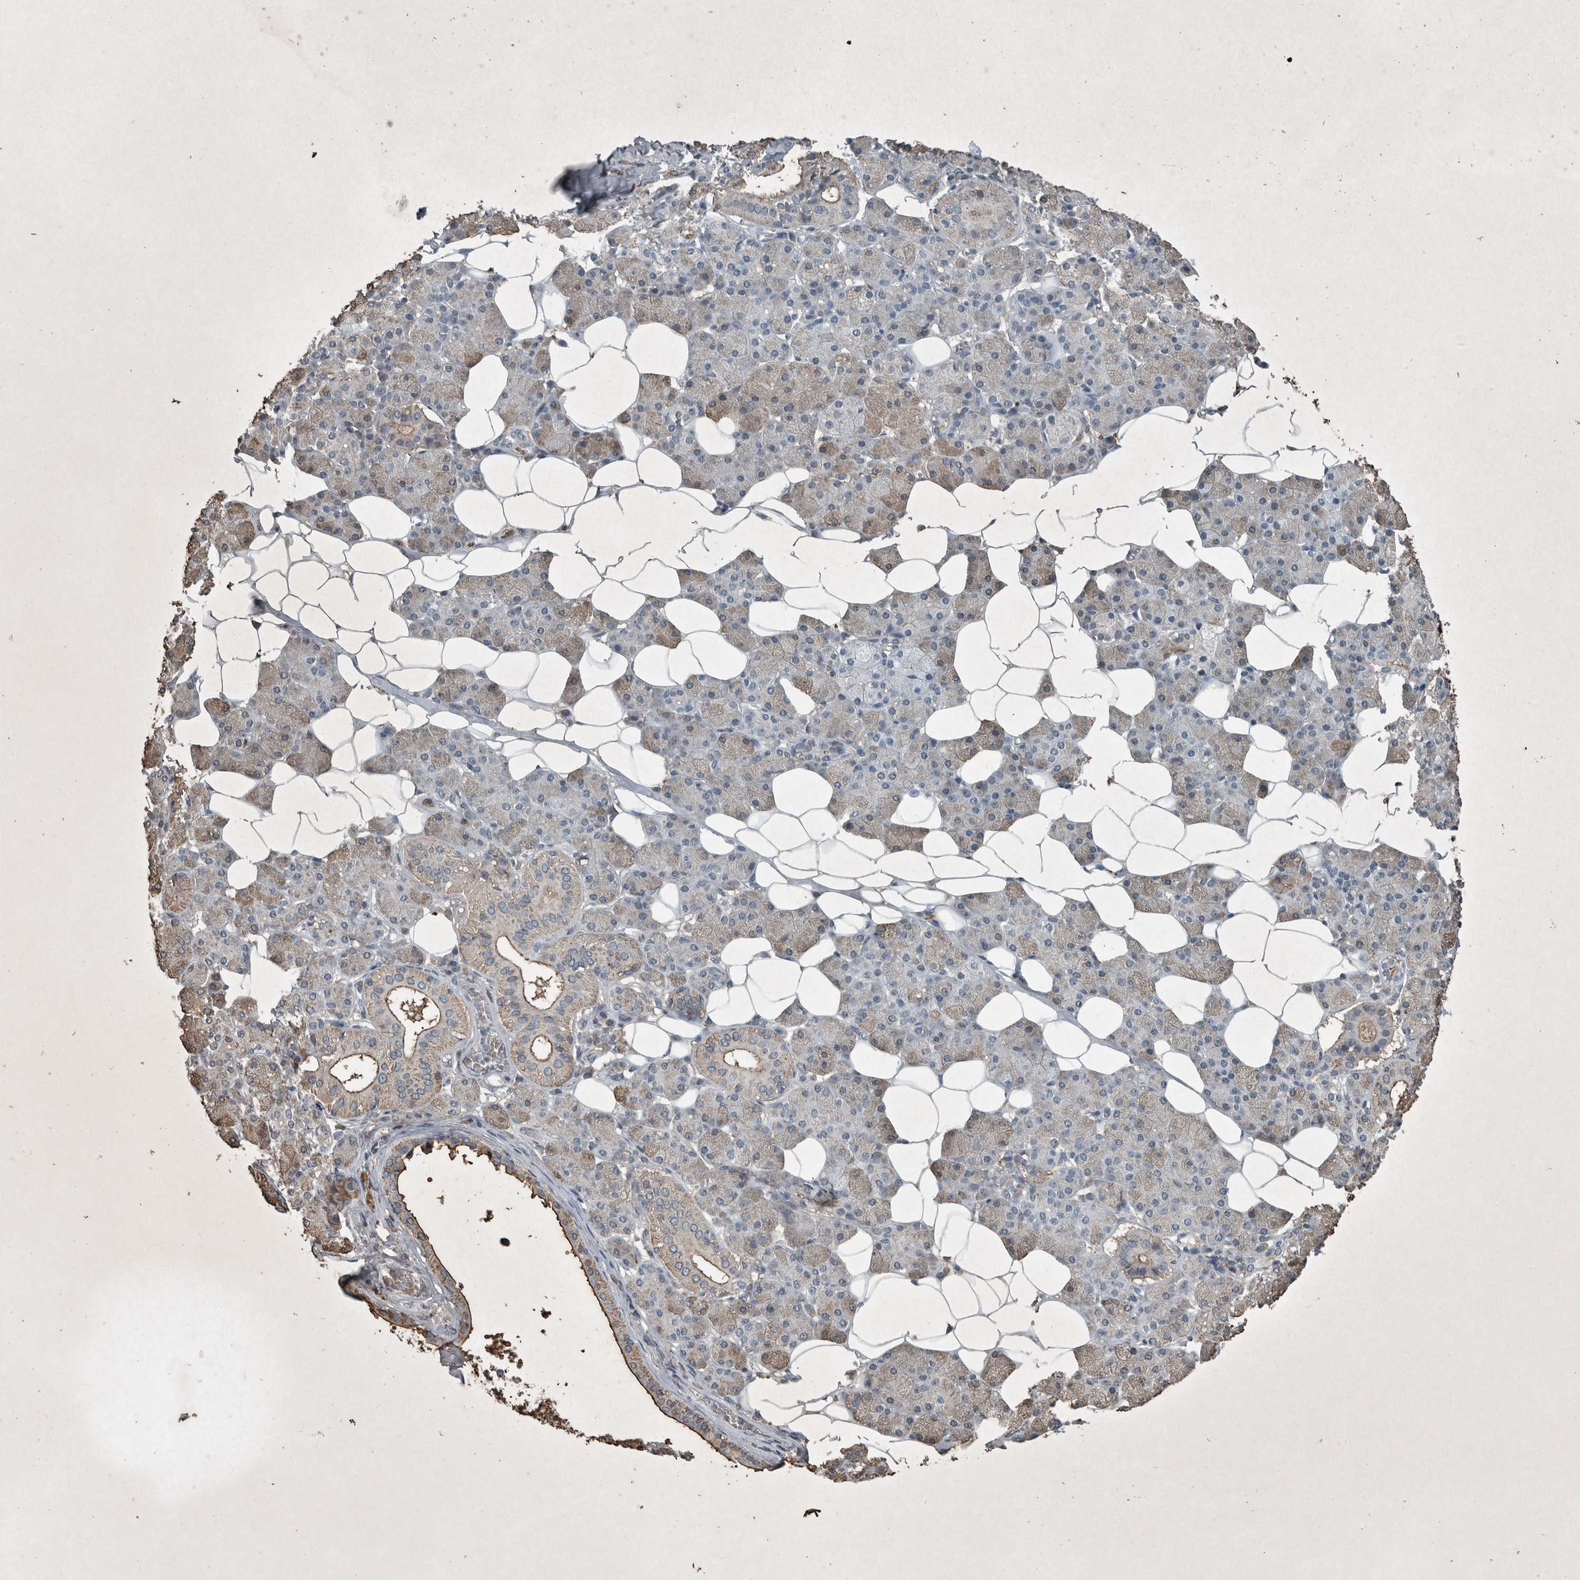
{"staining": {"intensity": "moderate", "quantity": "<25%", "location": "cytoplasmic/membranous"}, "tissue": "salivary gland", "cell_type": "Glandular cells", "image_type": "normal", "snomed": [{"axis": "morphology", "description": "Normal tissue, NOS"}, {"axis": "topography", "description": "Salivary gland"}], "caption": "An immunohistochemistry histopathology image of normal tissue is shown. Protein staining in brown labels moderate cytoplasmic/membranous positivity in salivary gland within glandular cells. (brown staining indicates protein expression, while blue staining denotes nuclei).", "gene": "LBP", "patient": {"sex": "female", "age": 33}}